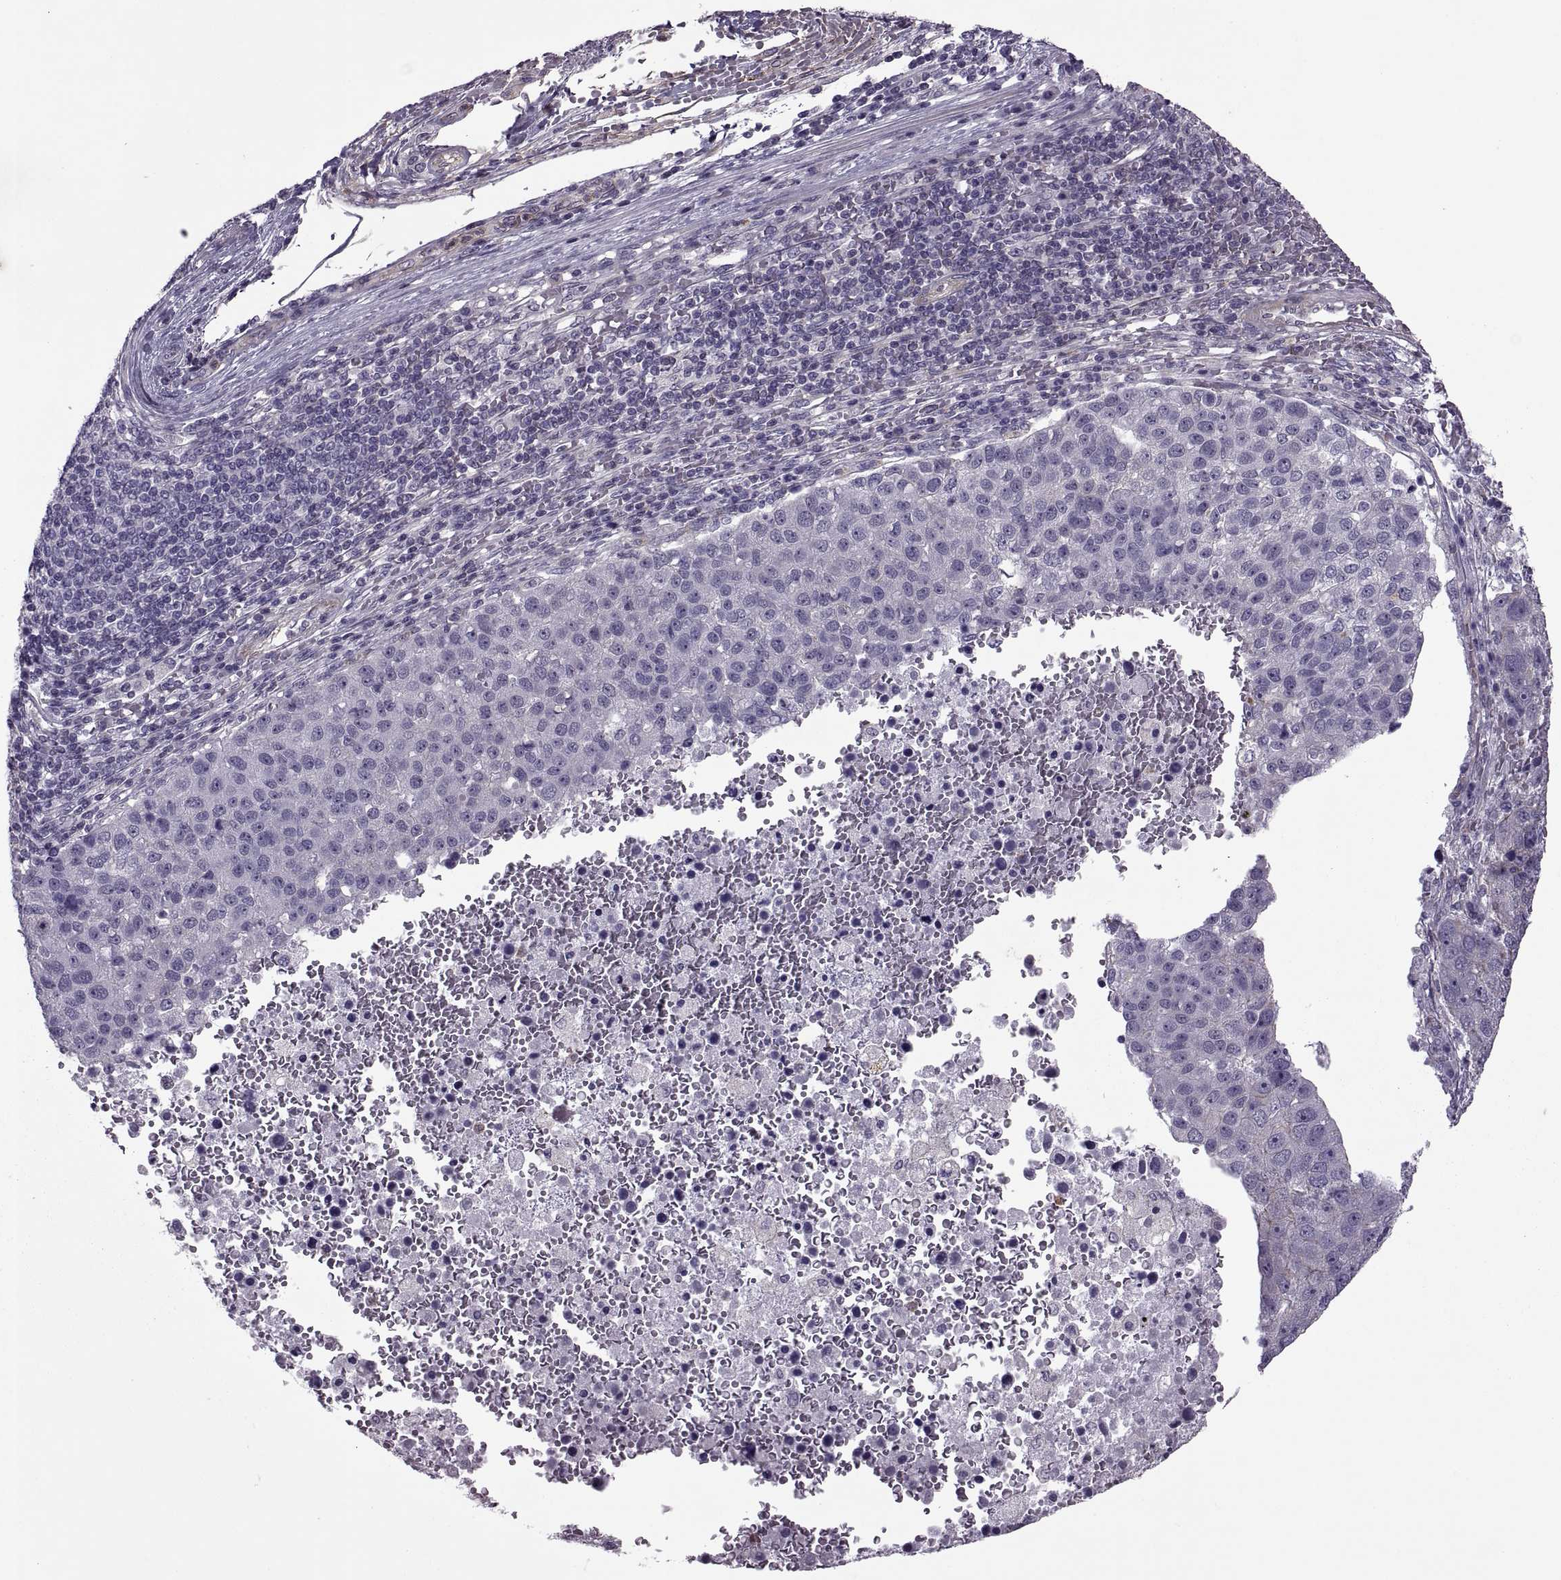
{"staining": {"intensity": "negative", "quantity": "none", "location": "none"}, "tissue": "pancreatic cancer", "cell_type": "Tumor cells", "image_type": "cancer", "snomed": [{"axis": "morphology", "description": "Adenocarcinoma, NOS"}, {"axis": "topography", "description": "Pancreas"}], "caption": "High magnification brightfield microscopy of adenocarcinoma (pancreatic) stained with DAB (3,3'-diaminobenzidine) (brown) and counterstained with hematoxylin (blue): tumor cells show no significant positivity. (IHC, brightfield microscopy, high magnification).", "gene": "ODF3", "patient": {"sex": "female", "age": 61}}